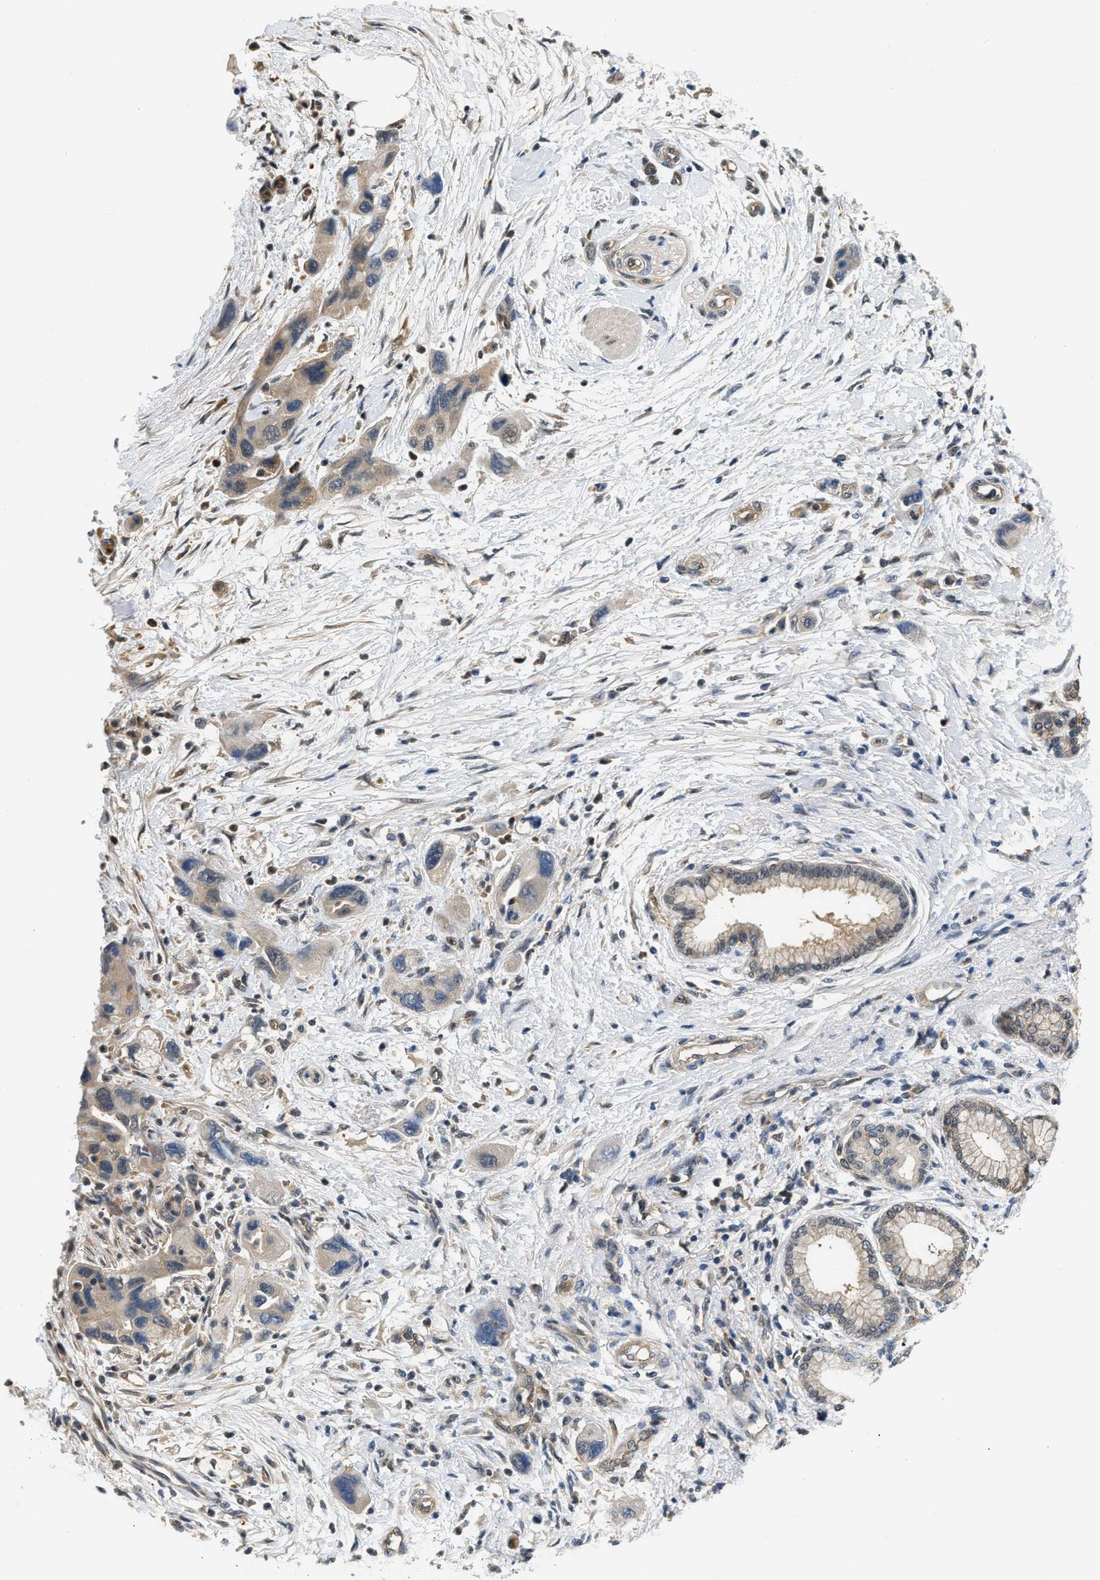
{"staining": {"intensity": "weak", "quantity": "<25%", "location": "cytoplasmic/membranous"}, "tissue": "pancreatic cancer", "cell_type": "Tumor cells", "image_type": "cancer", "snomed": [{"axis": "morphology", "description": "Normal tissue, NOS"}, {"axis": "morphology", "description": "Adenocarcinoma, NOS"}, {"axis": "topography", "description": "Pancreas"}], "caption": "This photomicrograph is of pancreatic adenocarcinoma stained with immunohistochemistry (IHC) to label a protein in brown with the nuclei are counter-stained blue. There is no positivity in tumor cells. Nuclei are stained in blue.", "gene": "EIF4EBP2", "patient": {"sex": "female", "age": 71}}